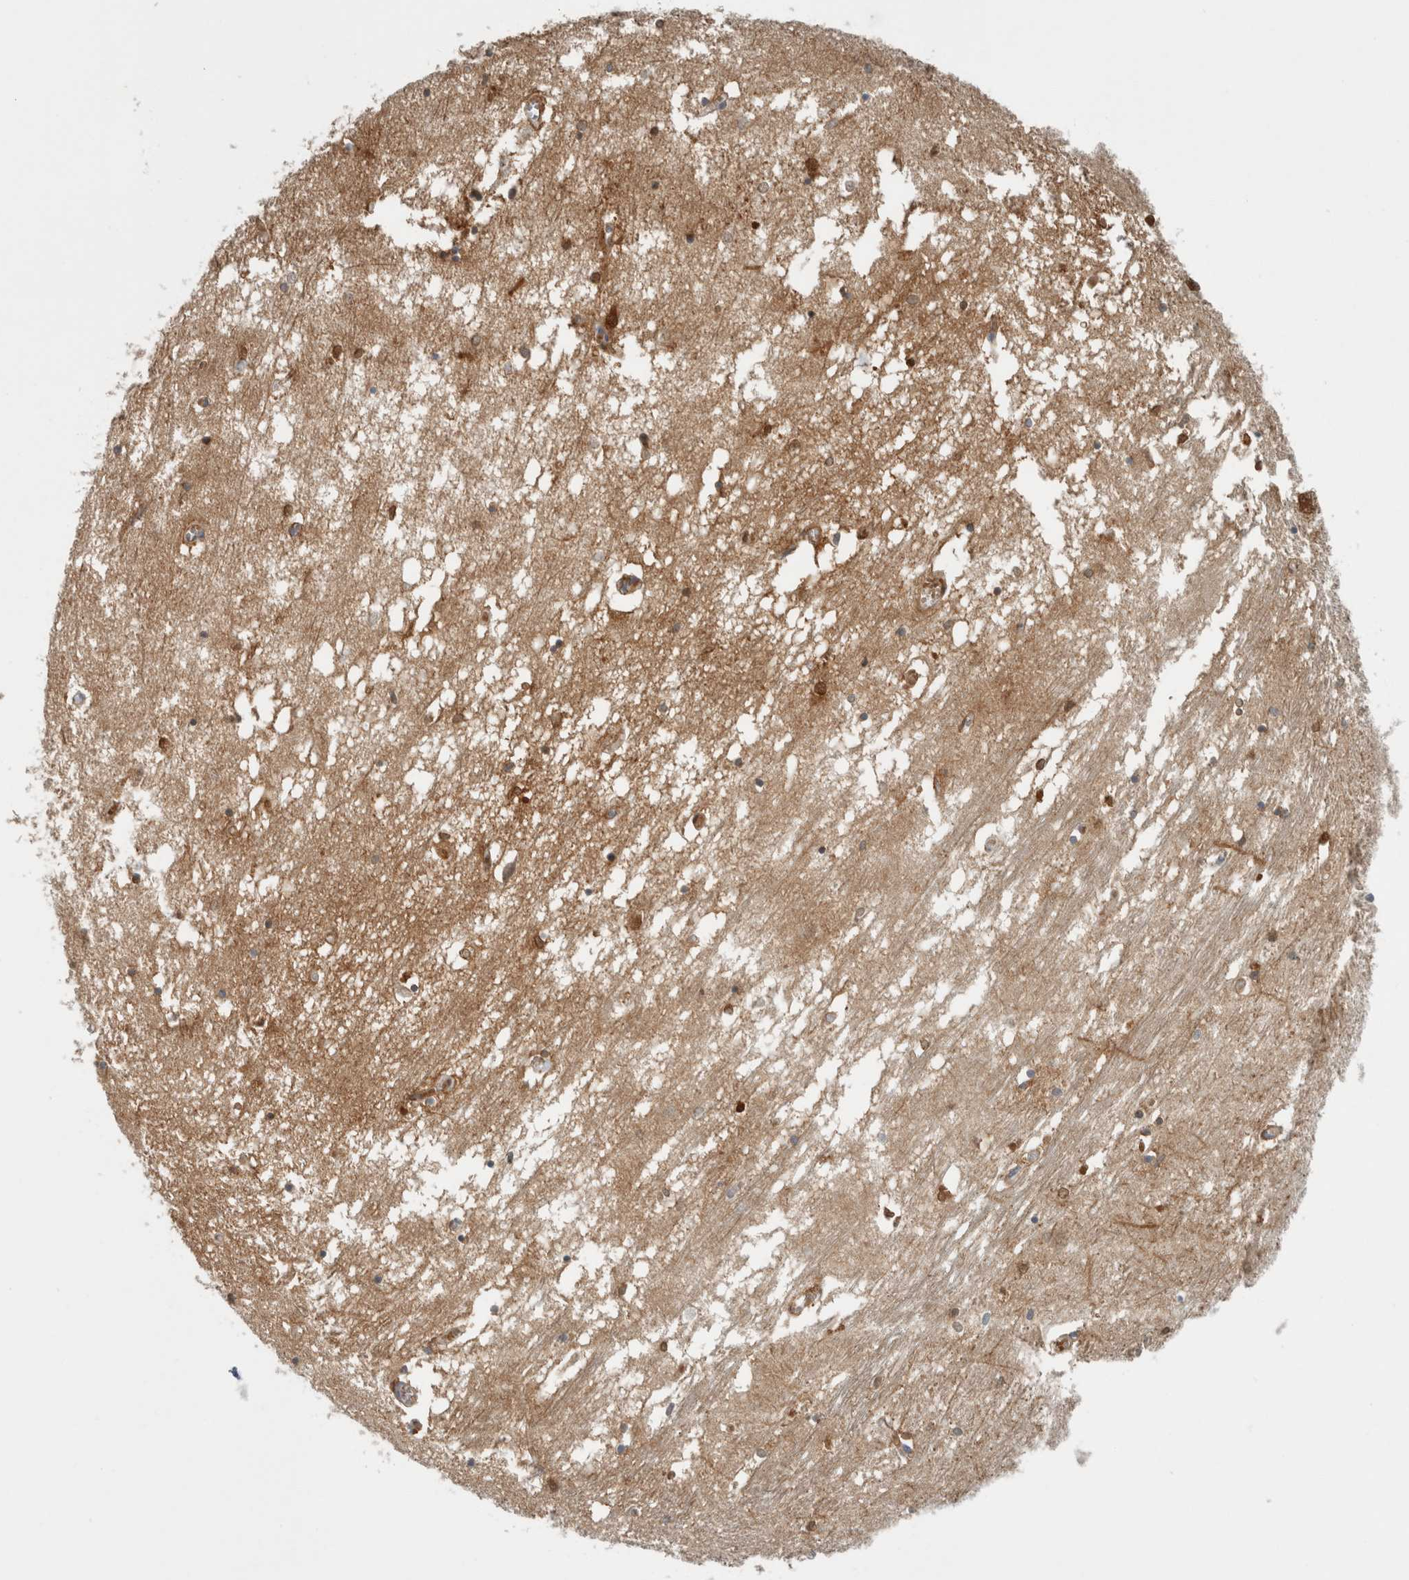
{"staining": {"intensity": "moderate", "quantity": "<25%", "location": "cytoplasmic/membranous,nuclear"}, "tissue": "hippocampus", "cell_type": "Glial cells", "image_type": "normal", "snomed": [{"axis": "morphology", "description": "Normal tissue, NOS"}, {"axis": "topography", "description": "Hippocampus"}], "caption": "Immunohistochemical staining of benign hippocampus displays low levels of moderate cytoplasmic/membranous,nuclear expression in about <25% of glial cells.", "gene": "CHL1", "patient": {"sex": "male", "age": 70}}